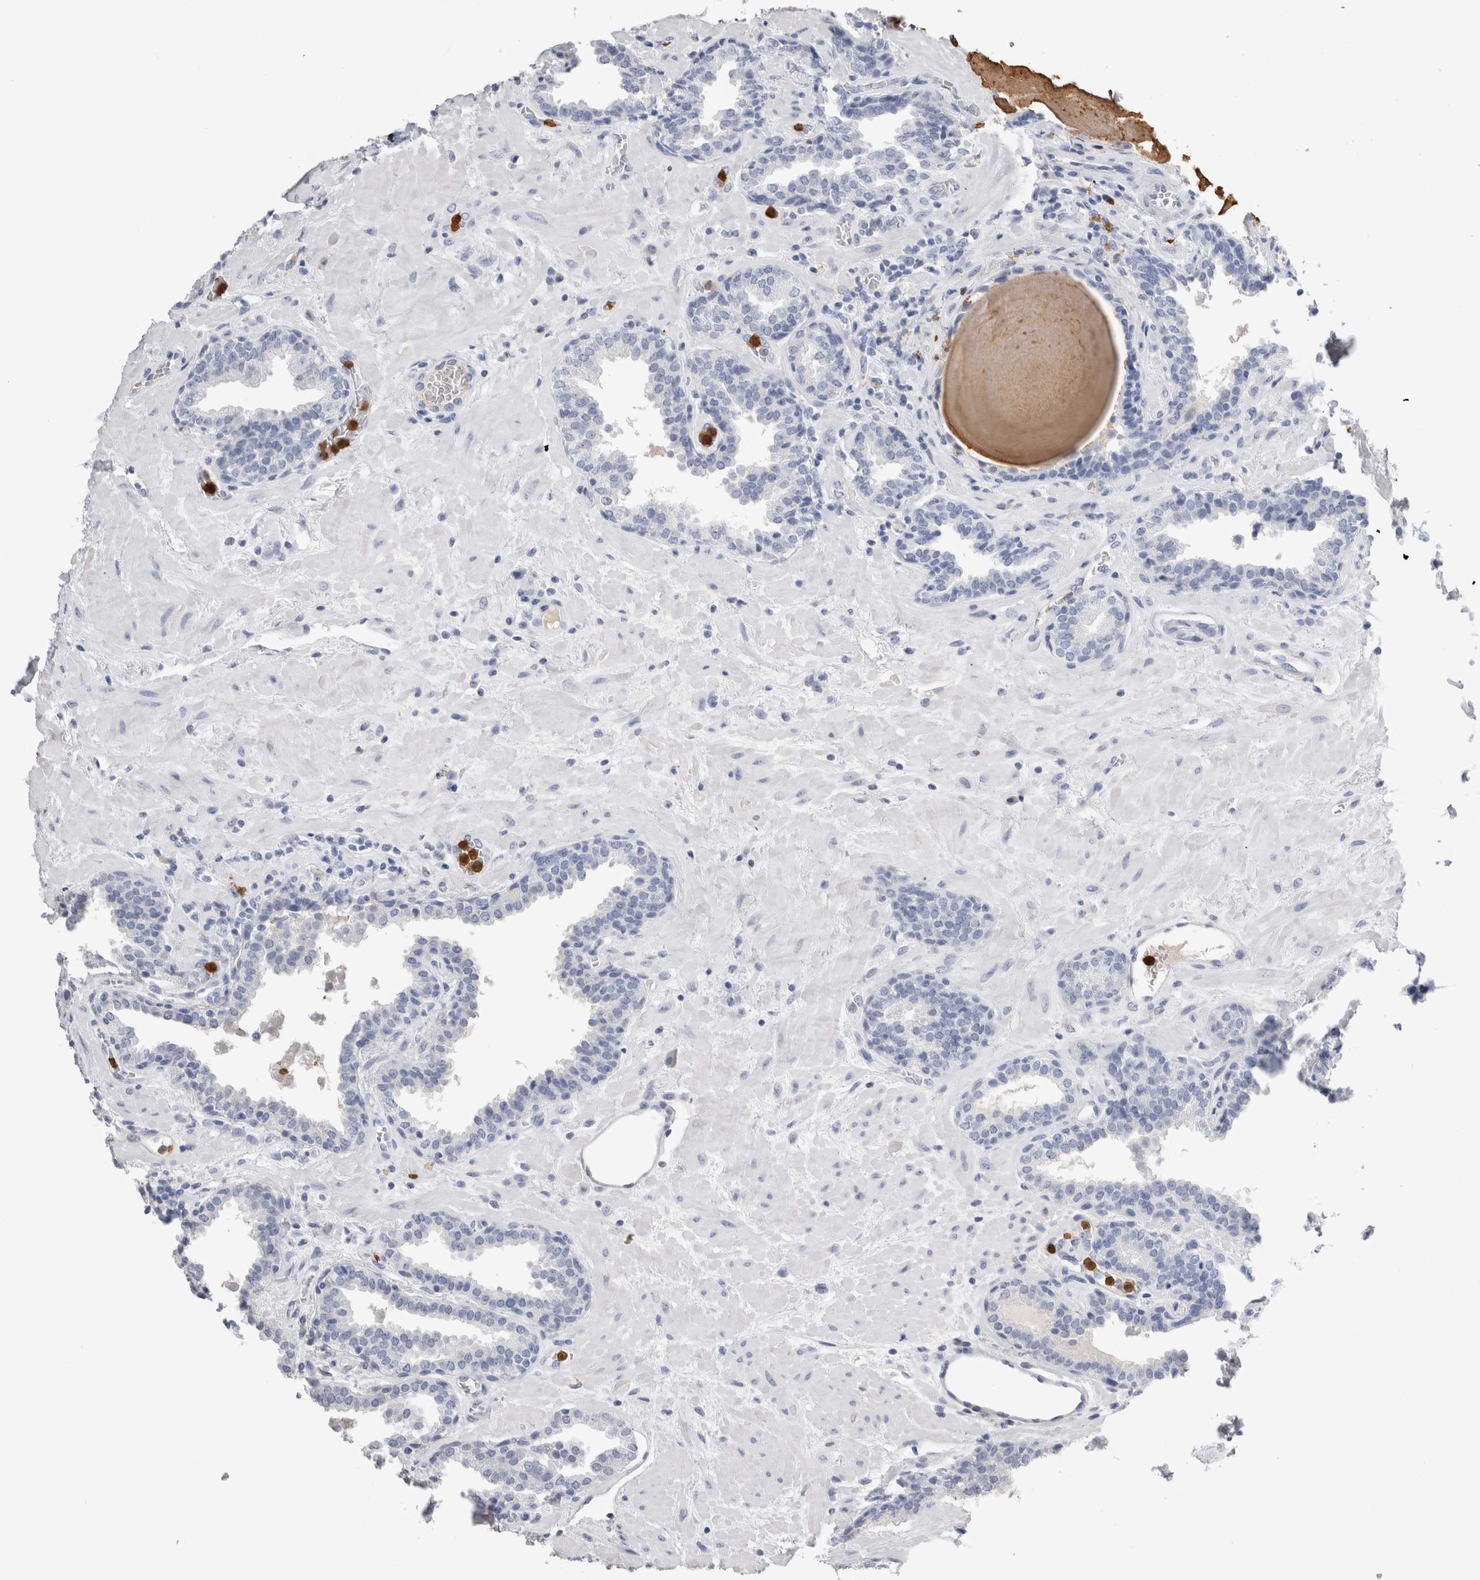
{"staining": {"intensity": "negative", "quantity": "none", "location": "none"}, "tissue": "prostate", "cell_type": "Glandular cells", "image_type": "normal", "snomed": [{"axis": "morphology", "description": "Normal tissue, NOS"}, {"axis": "topography", "description": "Prostate"}], "caption": "DAB immunohistochemical staining of normal human prostate exhibits no significant staining in glandular cells. (DAB immunohistochemistry with hematoxylin counter stain).", "gene": "S100A12", "patient": {"sex": "male", "age": 51}}